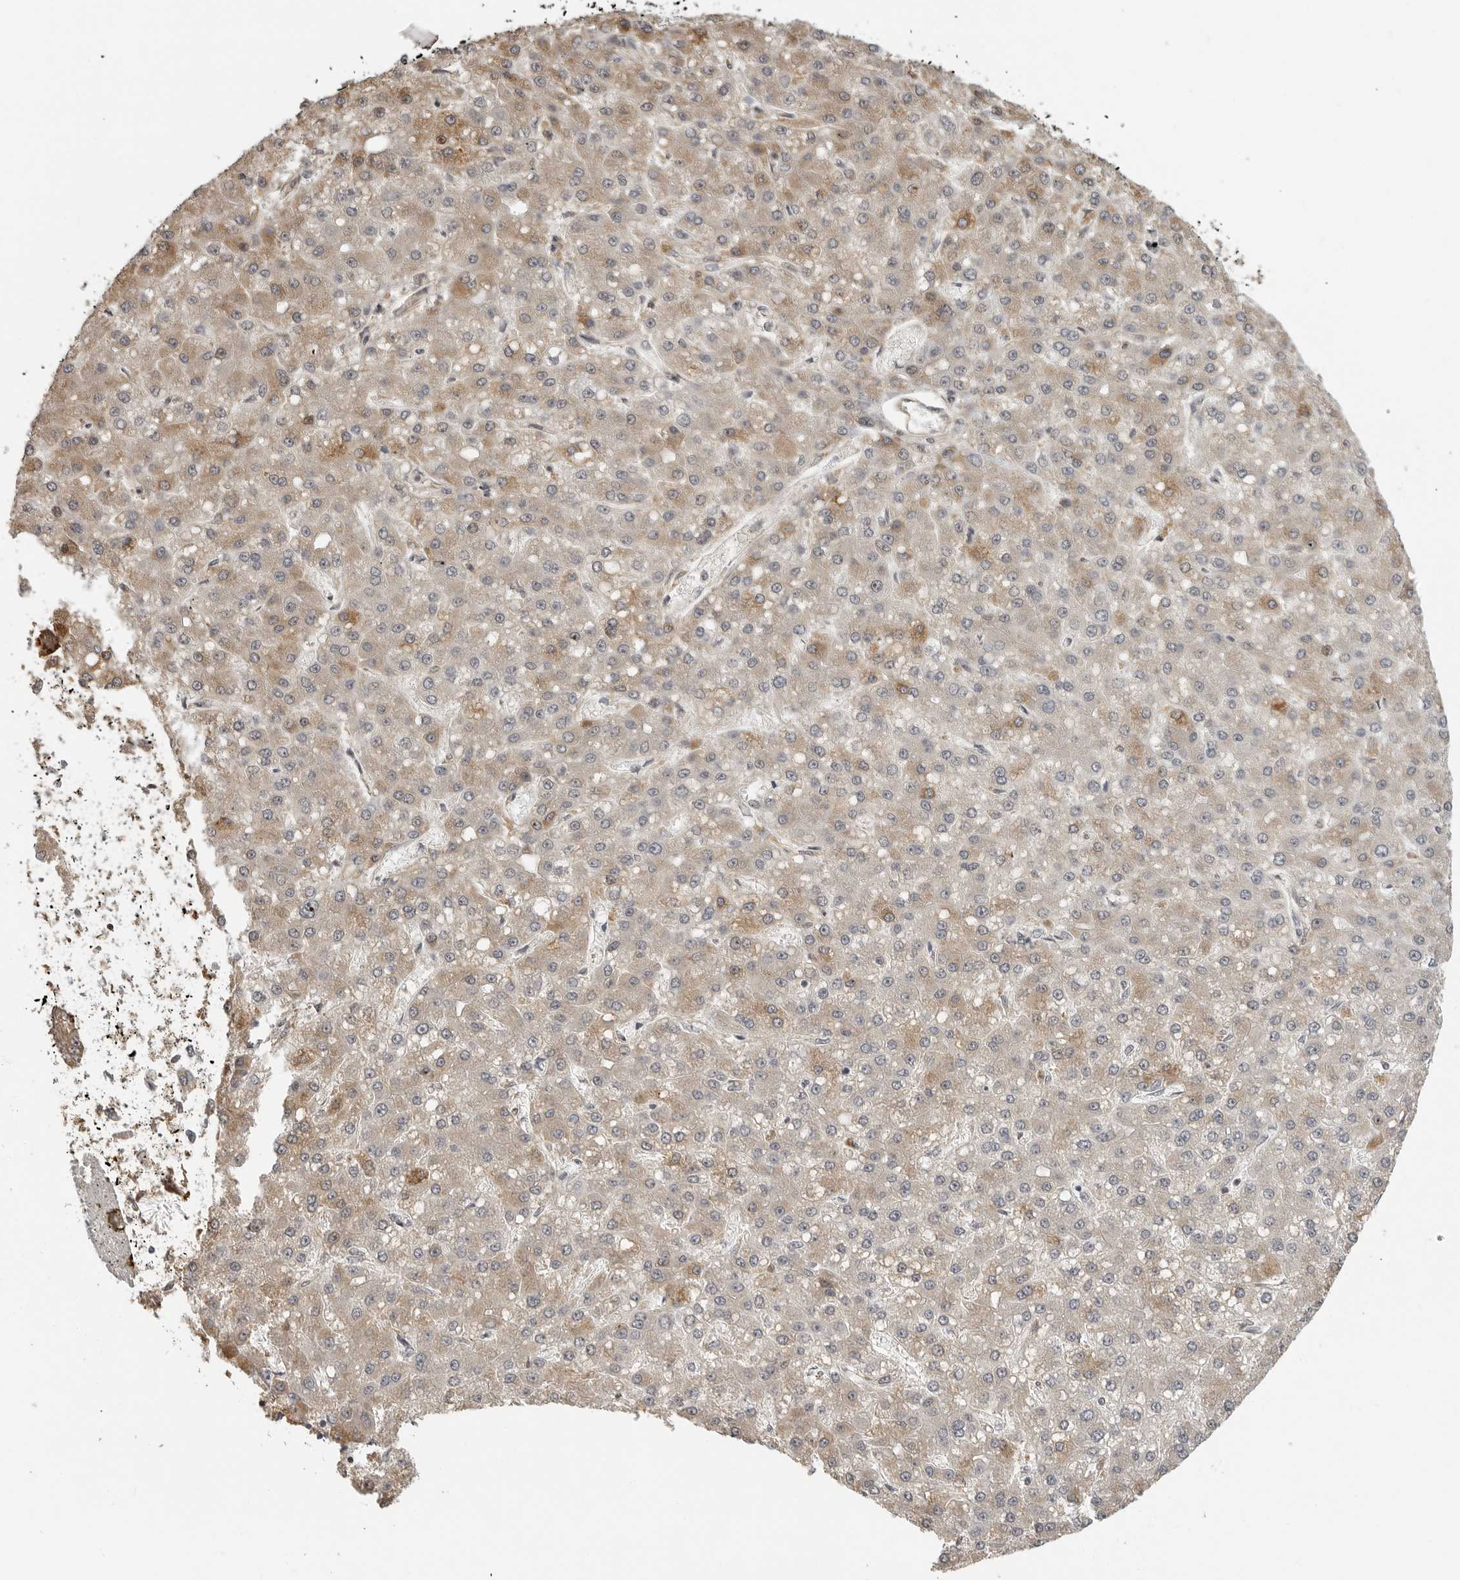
{"staining": {"intensity": "moderate", "quantity": "<25%", "location": "cytoplasmic/membranous"}, "tissue": "liver cancer", "cell_type": "Tumor cells", "image_type": "cancer", "snomed": [{"axis": "morphology", "description": "Carcinoma, Hepatocellular, NOS"}, {"axis": "topography", "description": "Liver"}], "caption": "A brown stain highlights moderate cytoplasmic/membranous expression of a protein in liver hepatocellular carcinoma tumor cells.", "gene": "IDO1", "patient": {"sex": "male", "age": 67}}